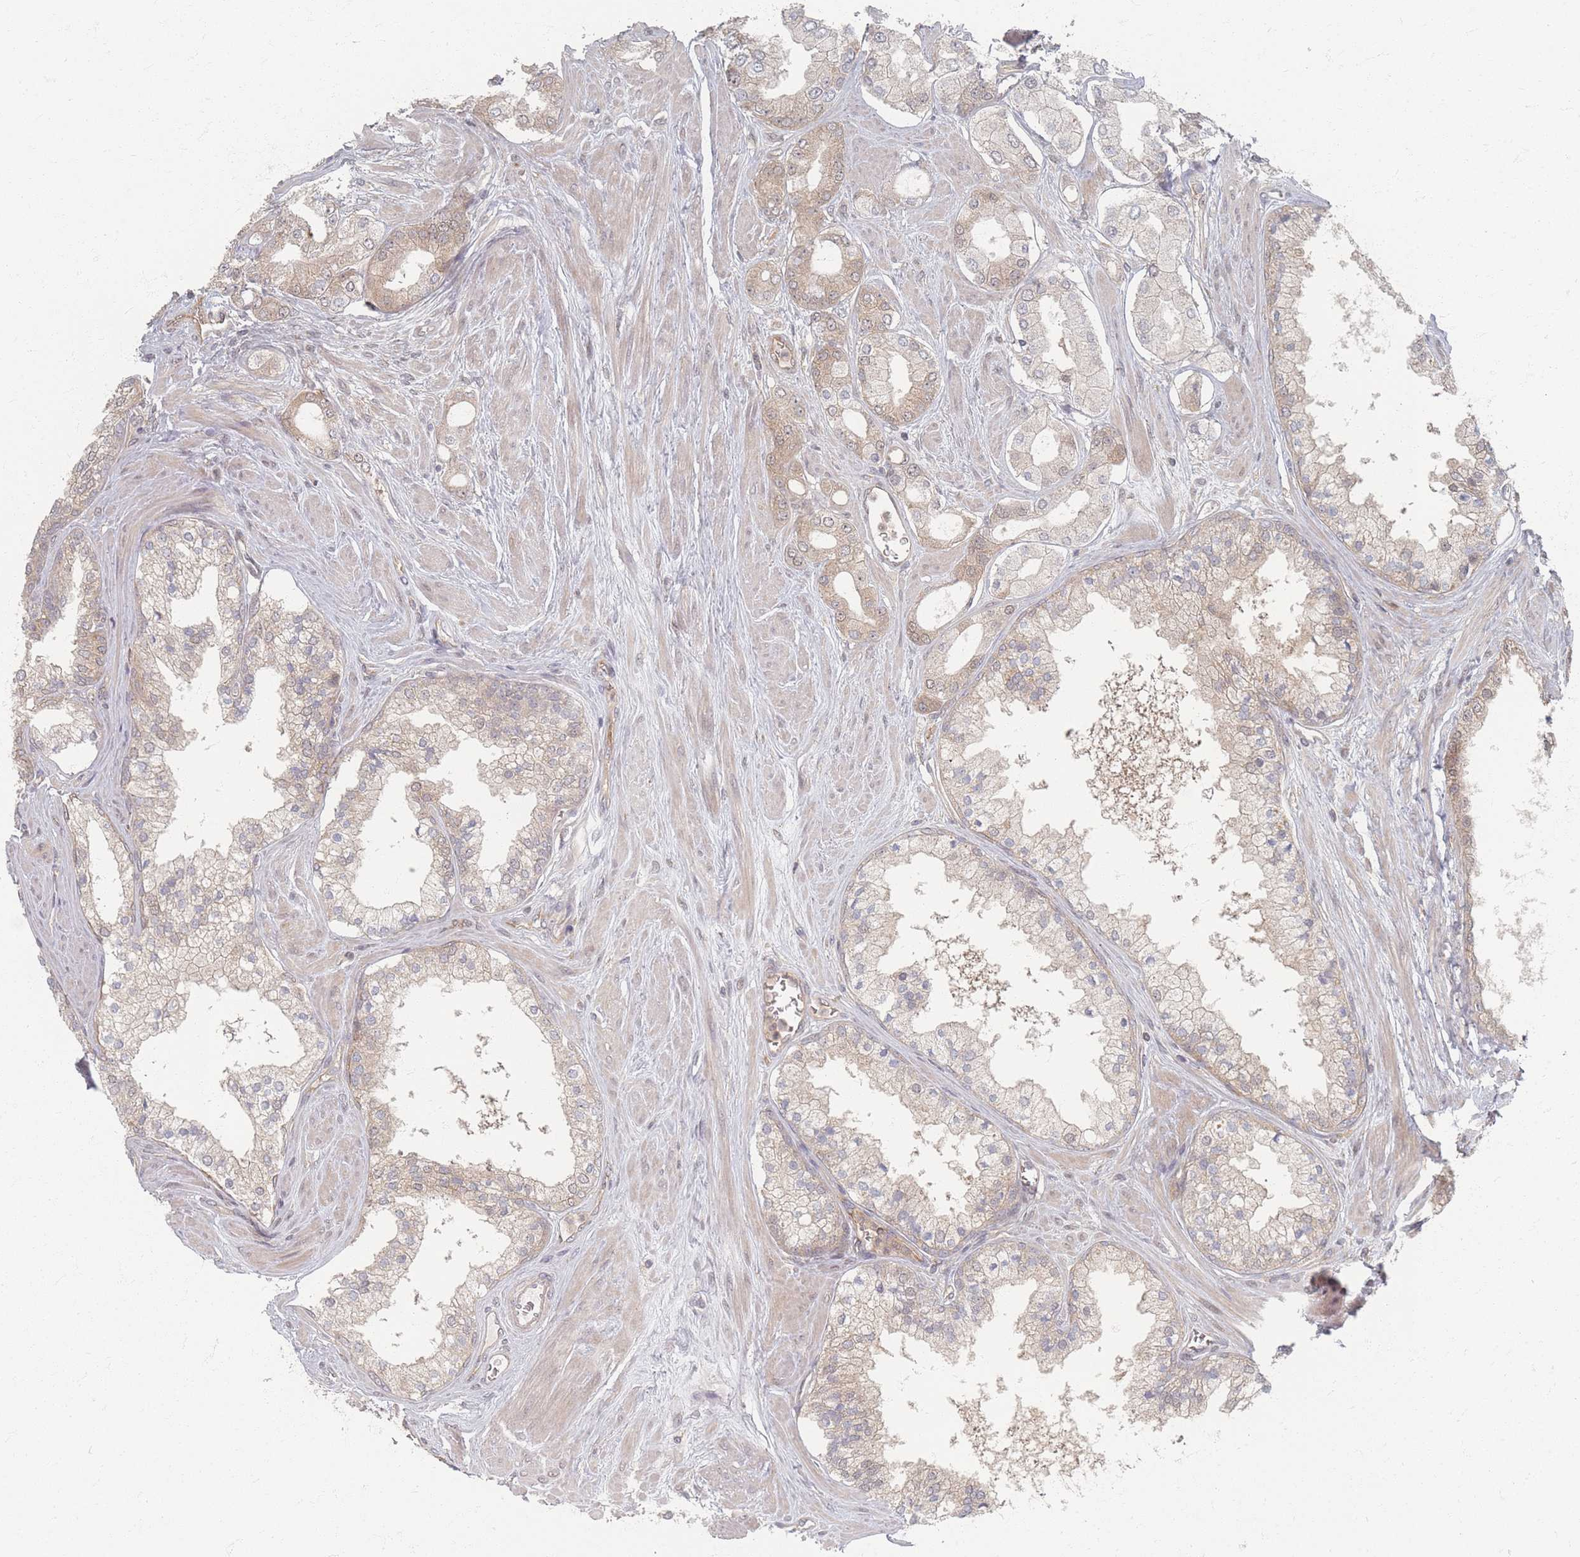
{"staining": {"intensity": "weak", "quantity": "25%-75%", "location": "cytoplasmic/membranous"}, "tissue": "prostate cancer", "cell_type": "Tumor cells", "image_type": "cancer", "snomed": [{"axis": "morphology", "description": "Adenocarcinoma, Low grade"}, {"axis": "topography", "description": "Prostate"}], "caption": "Human prostate cancer stained with a protein marker displays weak staining in tumor cells.", "gene": "PSMD9", "patient": {"sex": "male", "age": 42}}